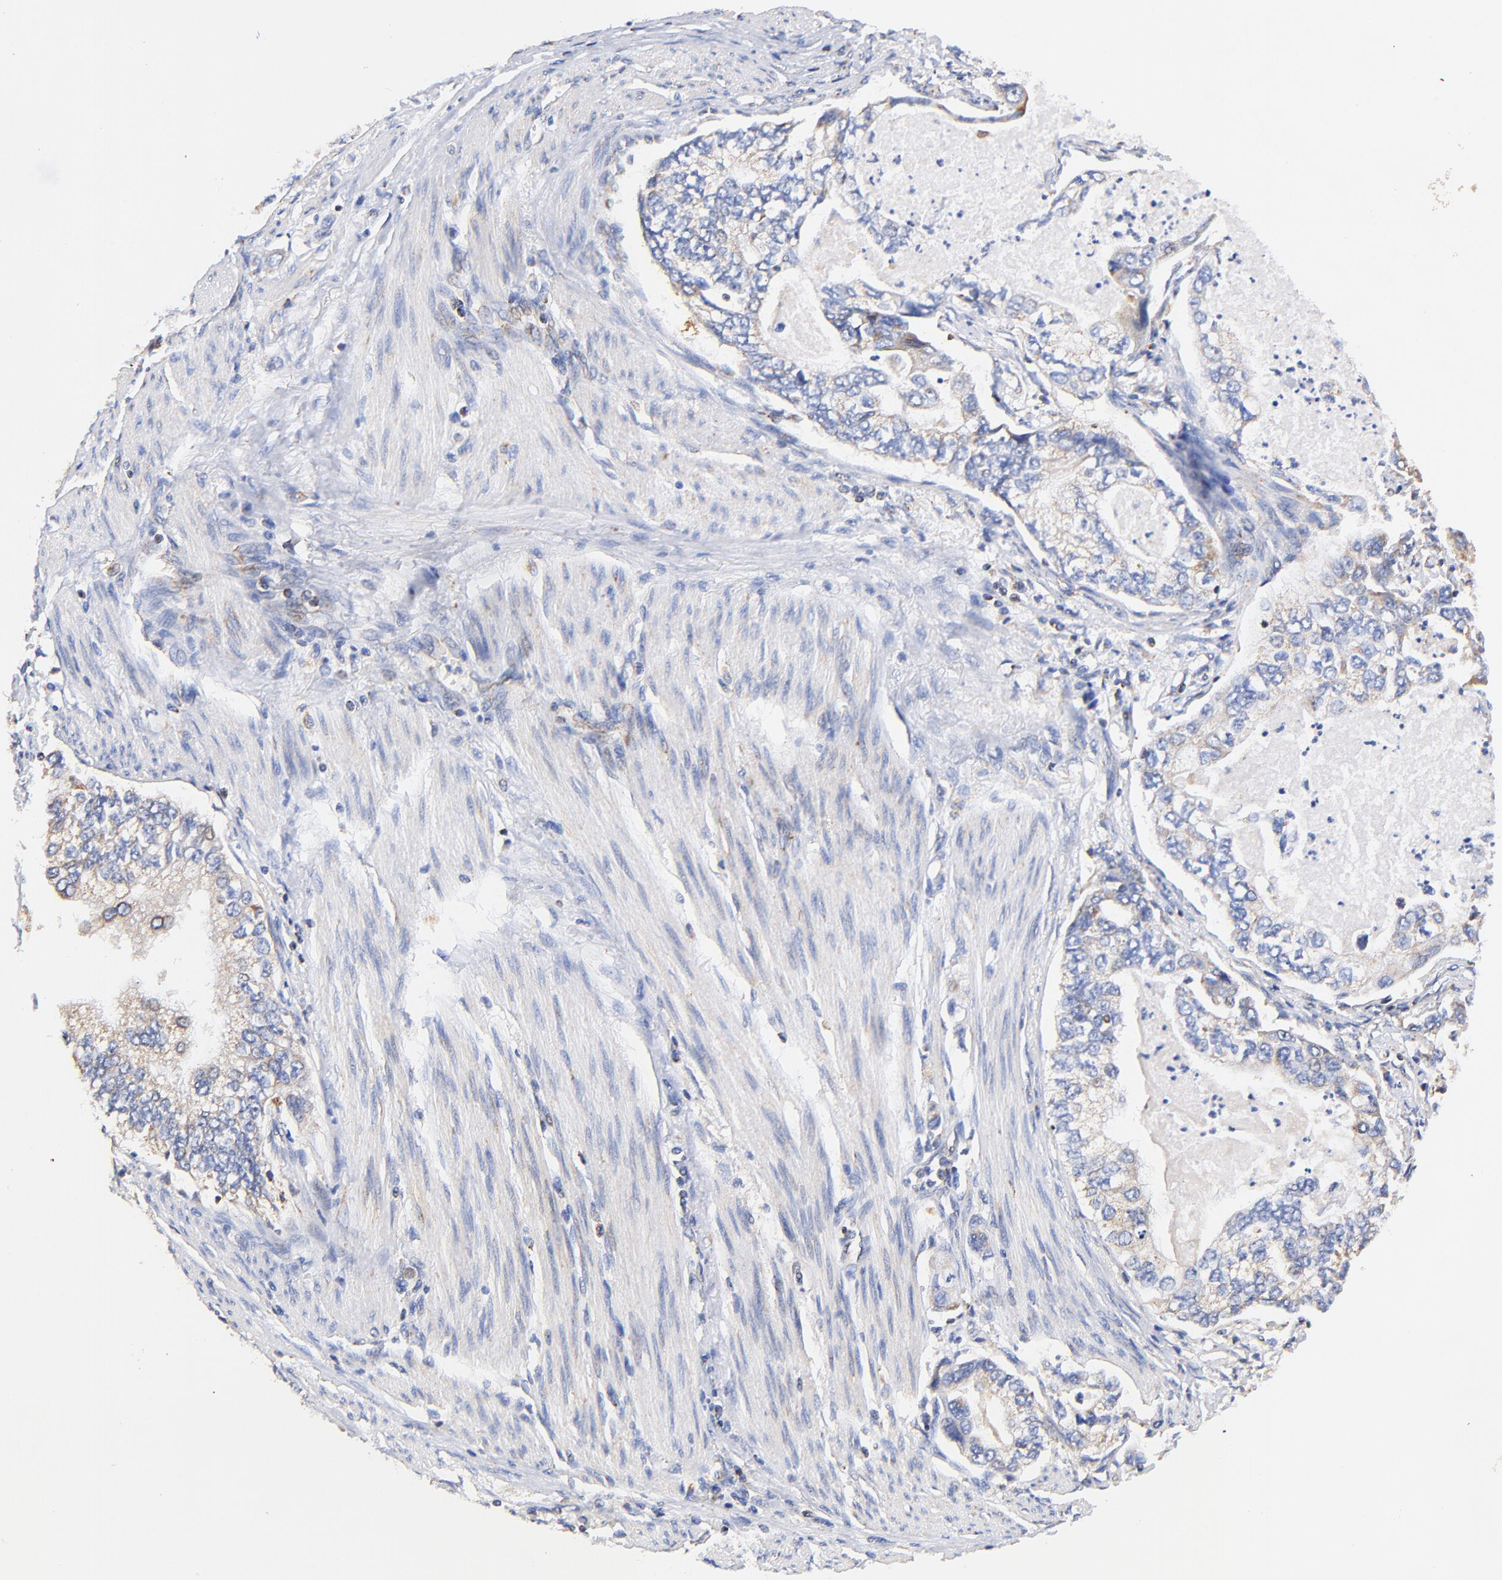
{"staining": {"intensity": "moderate", "quantity": "25%-75%", "location": "cytoplasmic/membranous"}, "tissue": "stomach cancer", "cell_type": "Tumor cells", "image_type": "cancer", "snomed": [{"axis": "morphology", "description": "Adenocarcinoma, NOS"}, {"axis": "topography", "description": "Pancreas"}, {"axis": "topography", "description": "Stomach, upper"}], "caption": "Immunohistochemical staining of human adenocarcinoma (stomach) exhibits medium levels of moderate cytoplasmic/membranous protein expression in about 25%-75% of tumor cells.", "gene": "ATP5F1D", "patient": {"sex": "male", "age": 77}}